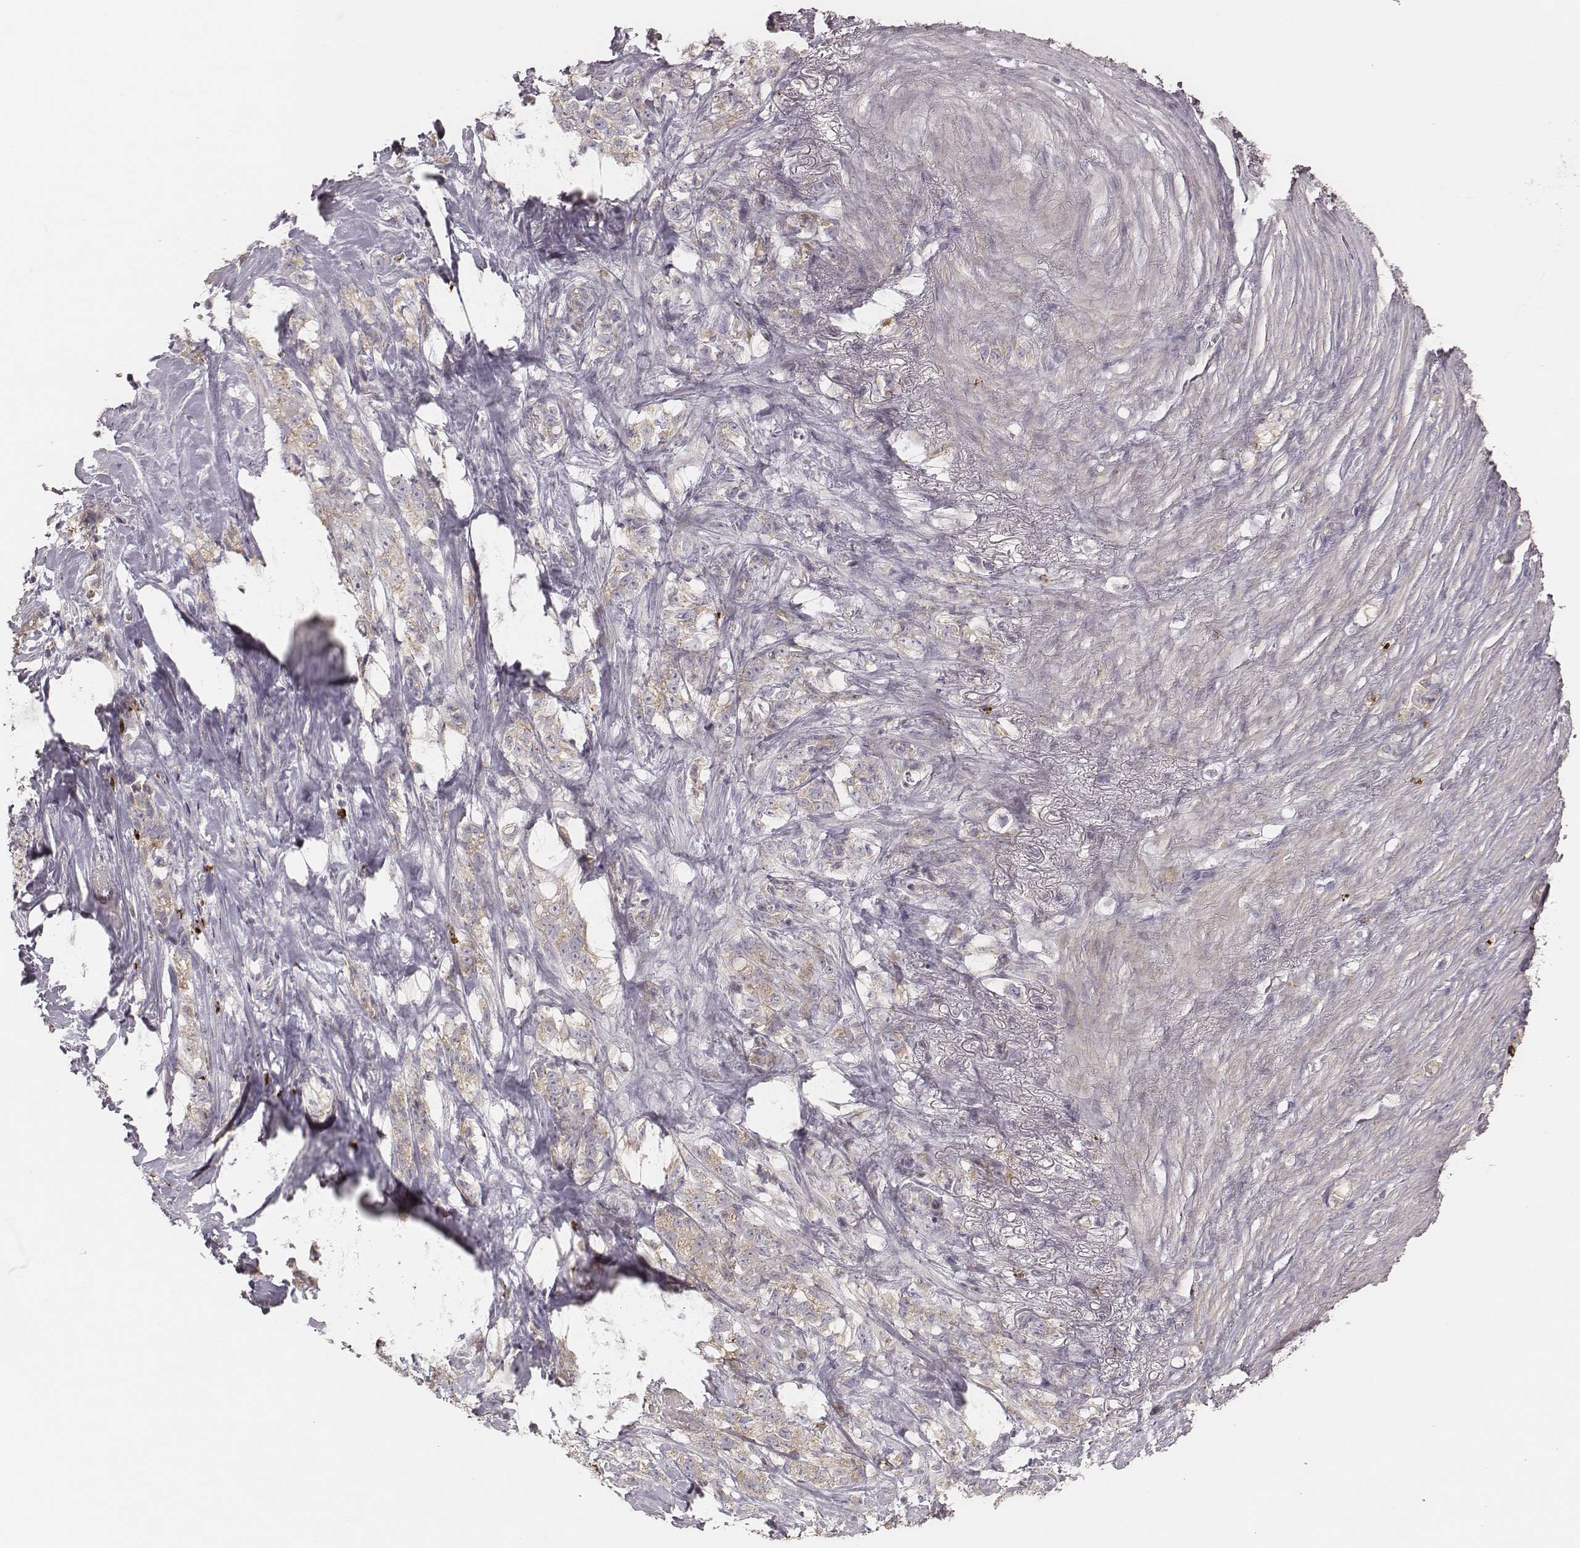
{"staining": {"intensity": "weak", "quantity": ">75%", "location": "cytoplasmic/membranous"}, "tissue": "stomach cancer", "cell_type": "Tumor cells", "image_type": "cancer", "snomed": [{"axis": "morphology", "description": "Adenocarcinoma, NOS"}, {"axis": "topography", "description": "Stomach, lower"}], "caption": "DAB immunohistochemical staining of stomach adenocarcinoma shows weak cytoplasmic/membranous protein staining in about >75% of tumor cells. The staining was performed using DAB to visualize the protein expression in brown, while the nuclei were stained in blue with hematoxylin (Magnification: 20x).", "gene": "ABCA7", "patient": {"sex": "male", "age": 88}}